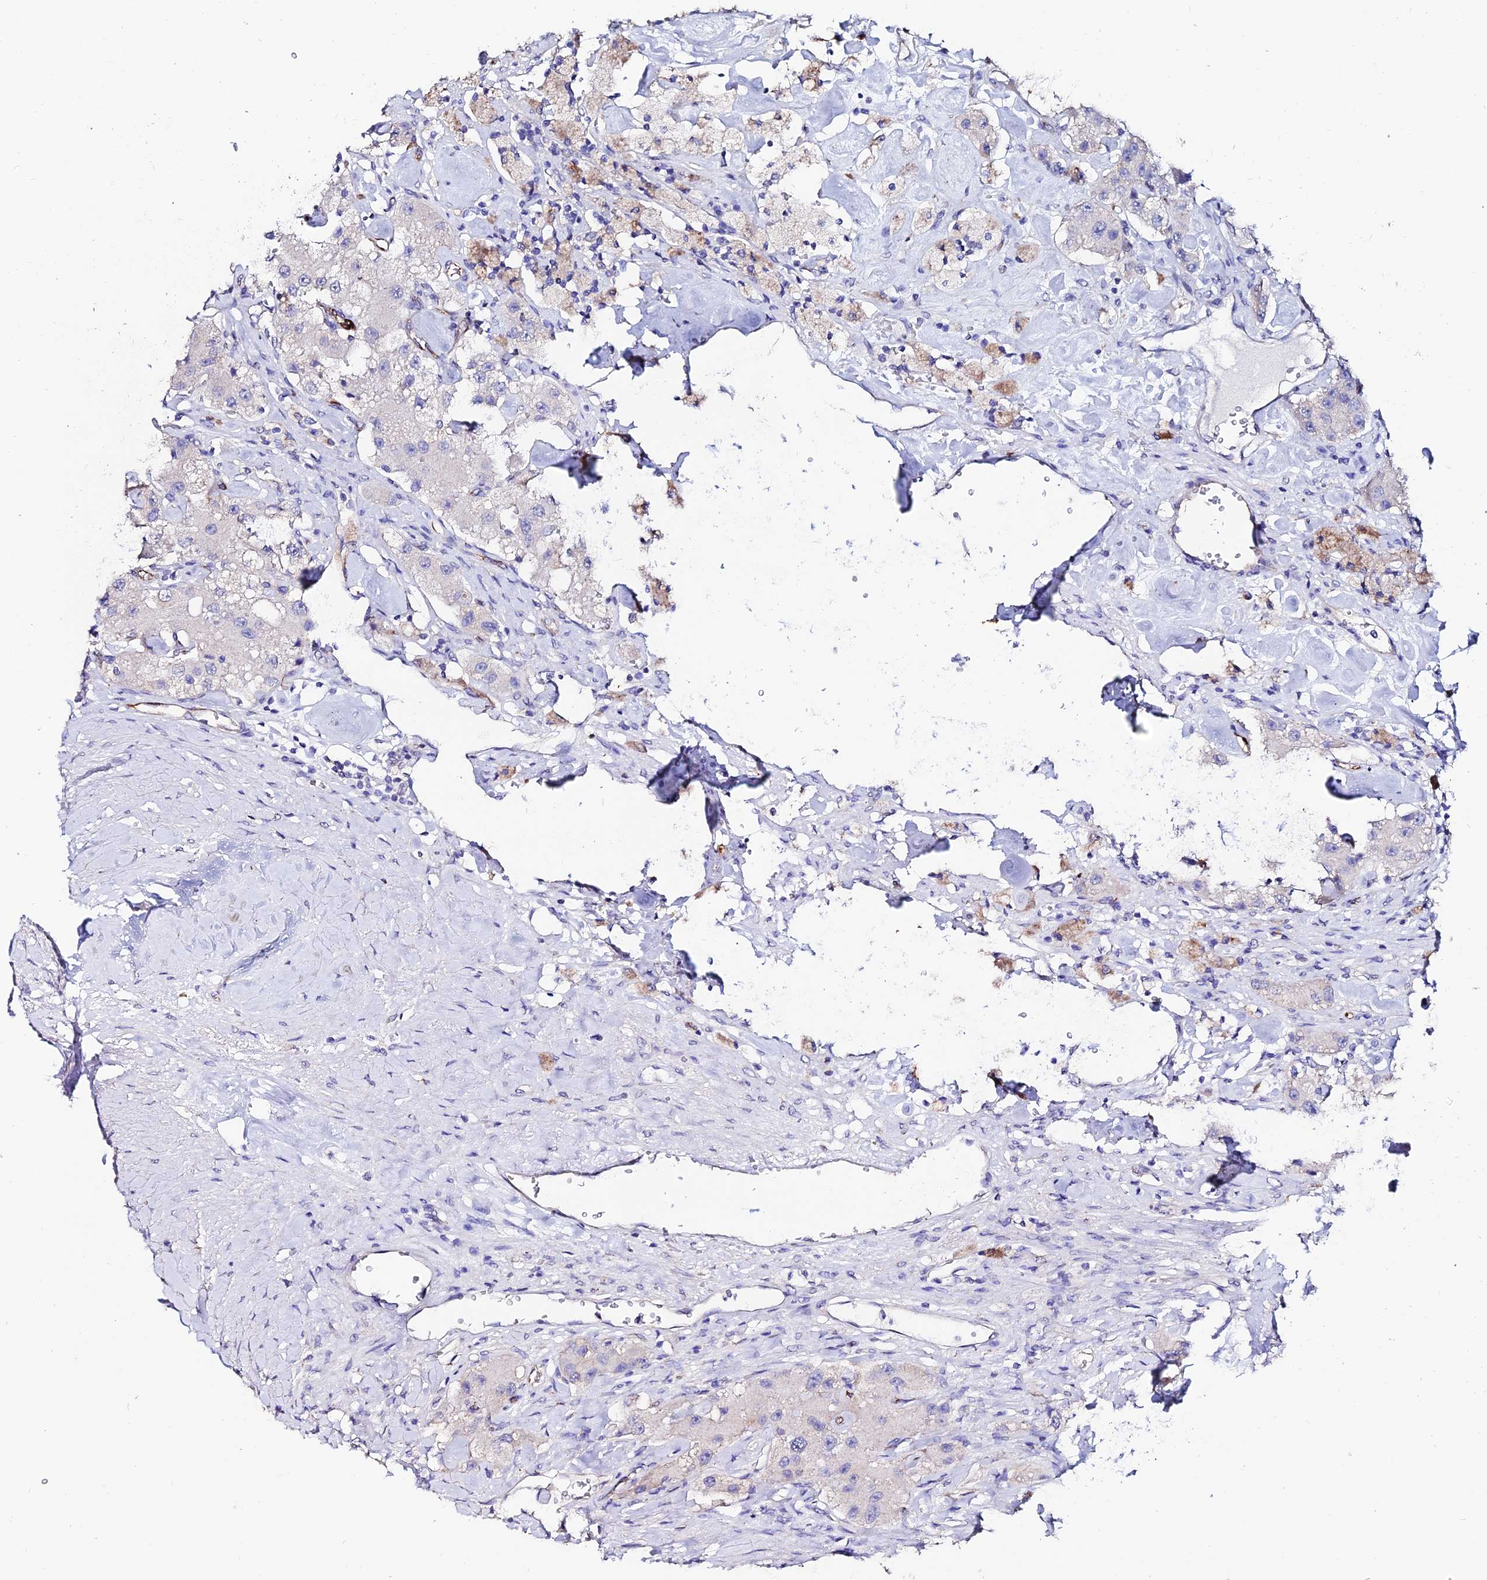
{"staining": {"intensity": "negative", "quantity": "none", "location": "none"}, "tissue": "carcinoid", "cell_type": "Tumor cells", "image_type": "cancer", "snomed": [{"axis": "morphology", "description": "Carcinoid, malignant, NOS"}, {"axis": "topography", "description": "Pancreas"}], "caption": "Tumor cells are negative for protein expression in human carcinoid (malignant).", "gene": "ESM1", "patient": {"sex": "male", "age": 41}}